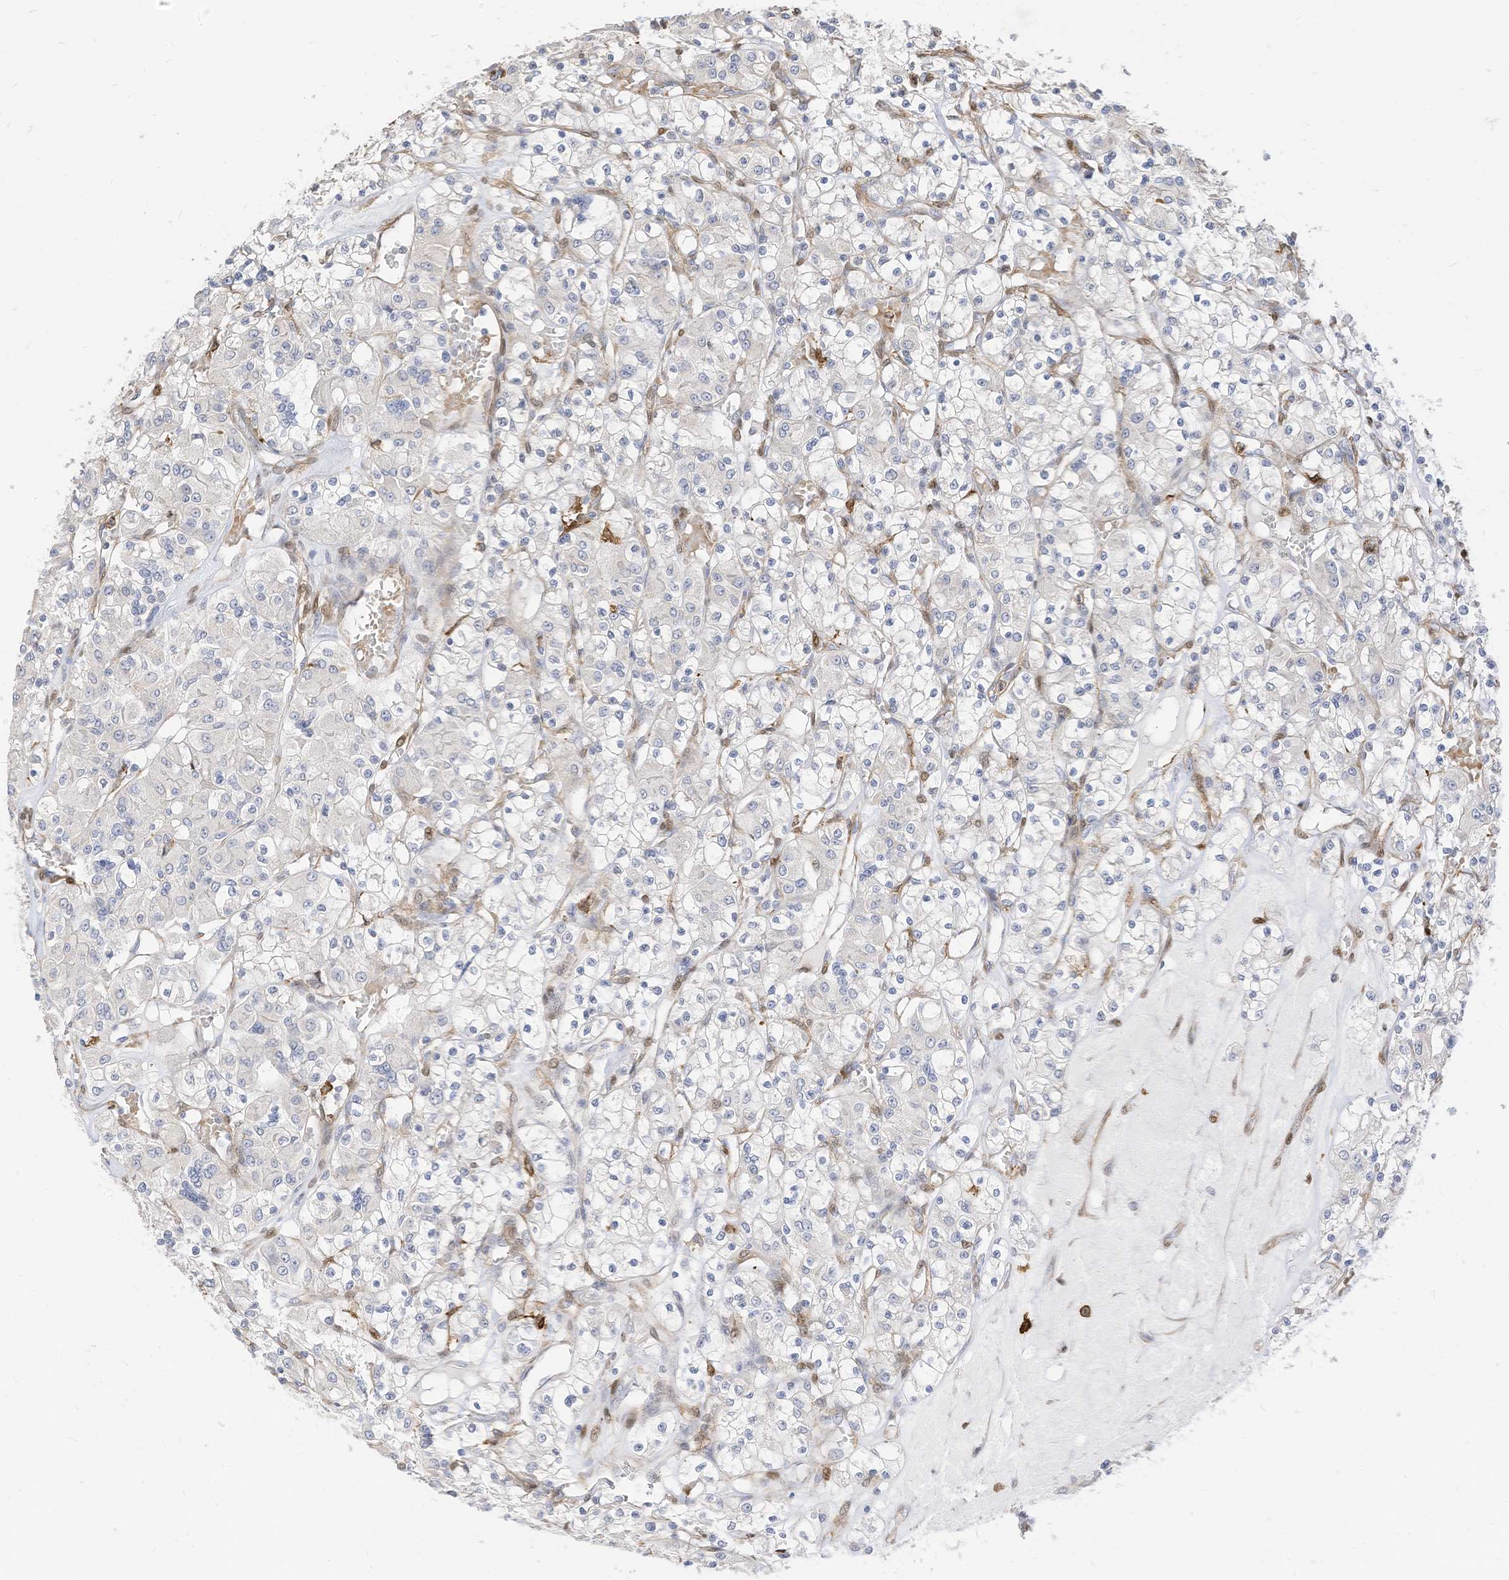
{"staining": {"intensity": "negative", "quantity": "none", "location": "none"}, "tissue": "renal cancer", "cell_type": "Tumor cells", "image_type": "cancer", "snomed": [{"axis": "morphology", "description": "Adenocarcinoma, NOS"}, {"axis": "topography", "description": "Kidney"}], "caption": "High magnification brightfield microscopy of renal cancer (adenocarcinoma) stained with DAB (3,3'-diaminobenzidine) (brown) and counterstained with hematoxylin (blue): tumor cells show no significant positivity. (Brightfield microscopy of DAB (3,3'-diaminobenzidine) IHC at high magnification).", "gene": "ATP13A1", "patient": {"sex": "female", "age": 59}}